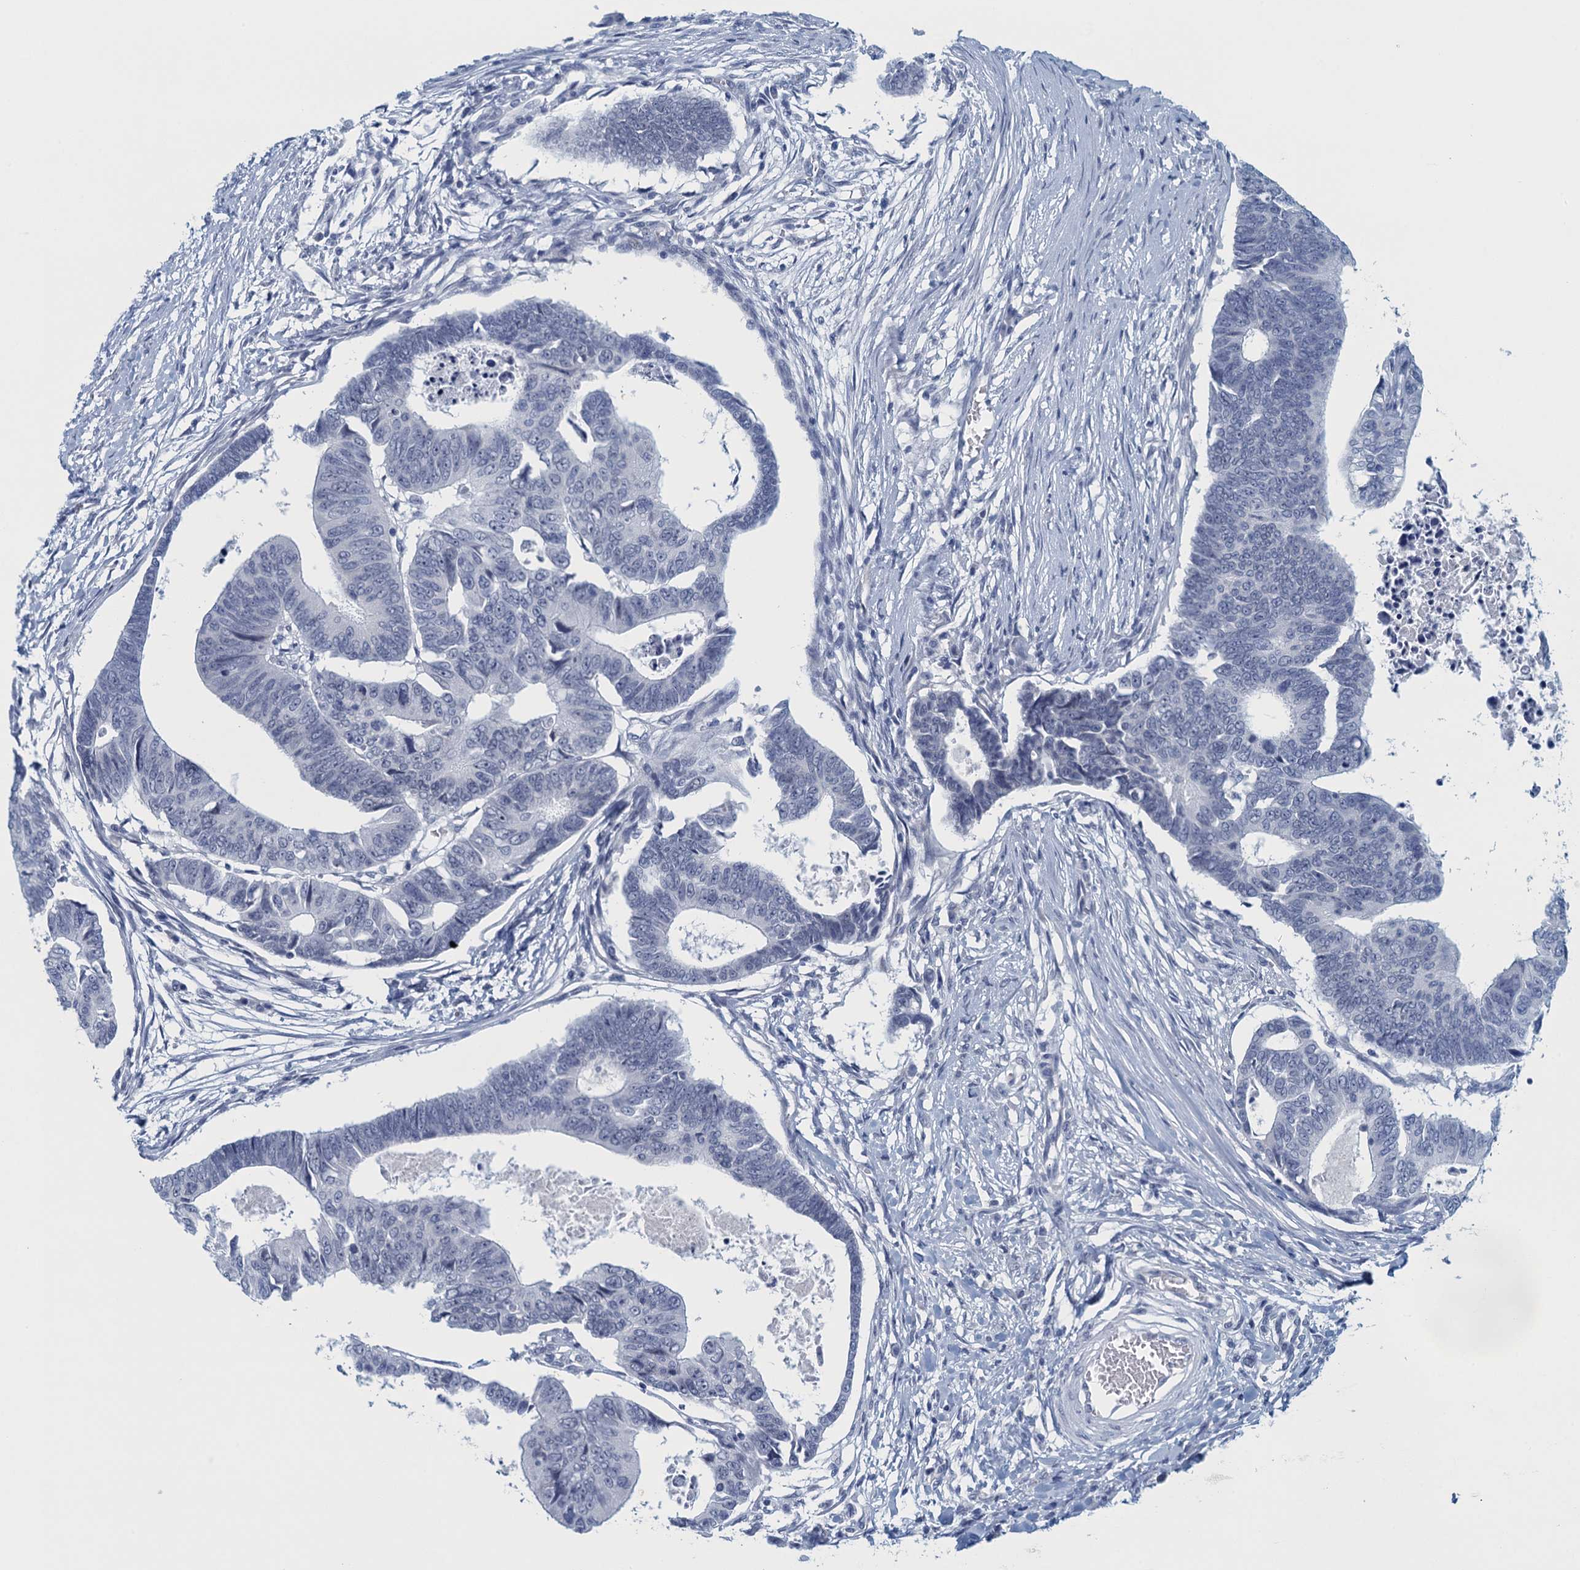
{"staining": {"intensity": "negative", "quantity": "none", "location": "none"}, "tissue": "colorectal cancer", "cell_type": "Tumor cells", "image_type": "cancer", "snomed": [{"axis": "morphology", "description": "Adenocarcinoma, NOS"}, {"axis": "topography", "description": "Rectum"}], "caption": "High power microscopy image of an IHC micrograph of colorectal cancer (adenocarcinoma), revealing no significant positivity in tumor cells.", "gene": "ENSG00000131152", "patient": {"sex": "female", "age": 65}}